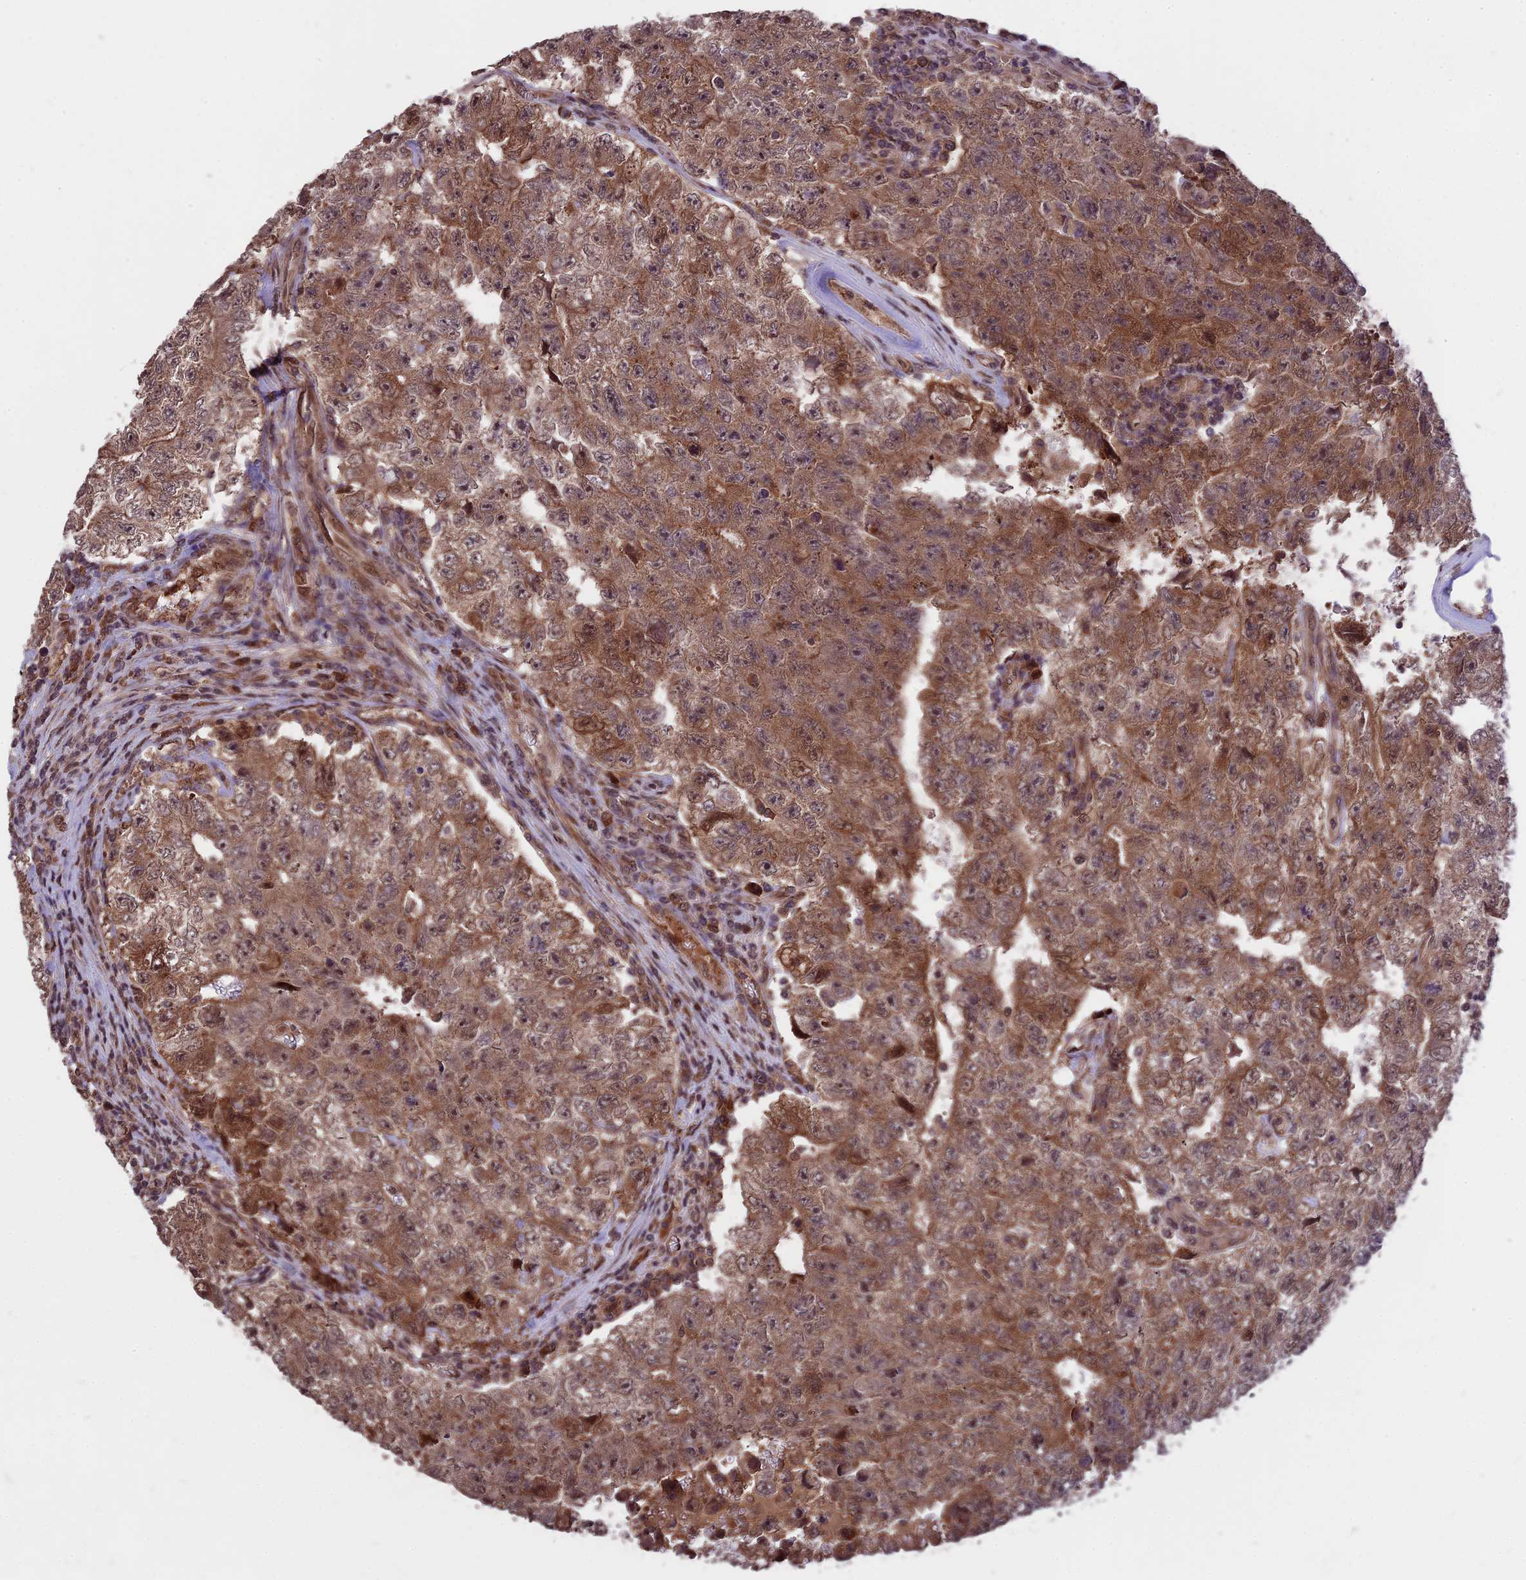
{"staining": {"intensity": "moderate", "quantity": ">75%", "location": "cytoplasmic/membranous,nuclear"}, "tissue": "testis cancer", "cell_type": "Tumor cells", "image_type": "cancer", "snomed": [{"axis": "morphology", "description": "Carcinoma, Embryonal, NOS"}, {"axis": "topography", "description": "Testis"}], "caption": "Immunohistochemistry (IHC) photomicrograph of neoplastic tissue: human testis cancer stained using immunohistochemistry reveals medium levels of moderate protein expression localized specifically in the cytoplasmic/membranous and nuclear of tumor cells, appearing as a cytoplasmic/membranous and nuclear brown color.", "gene": "ZNF598", "patient": {"sex": "male", "age": 17}}